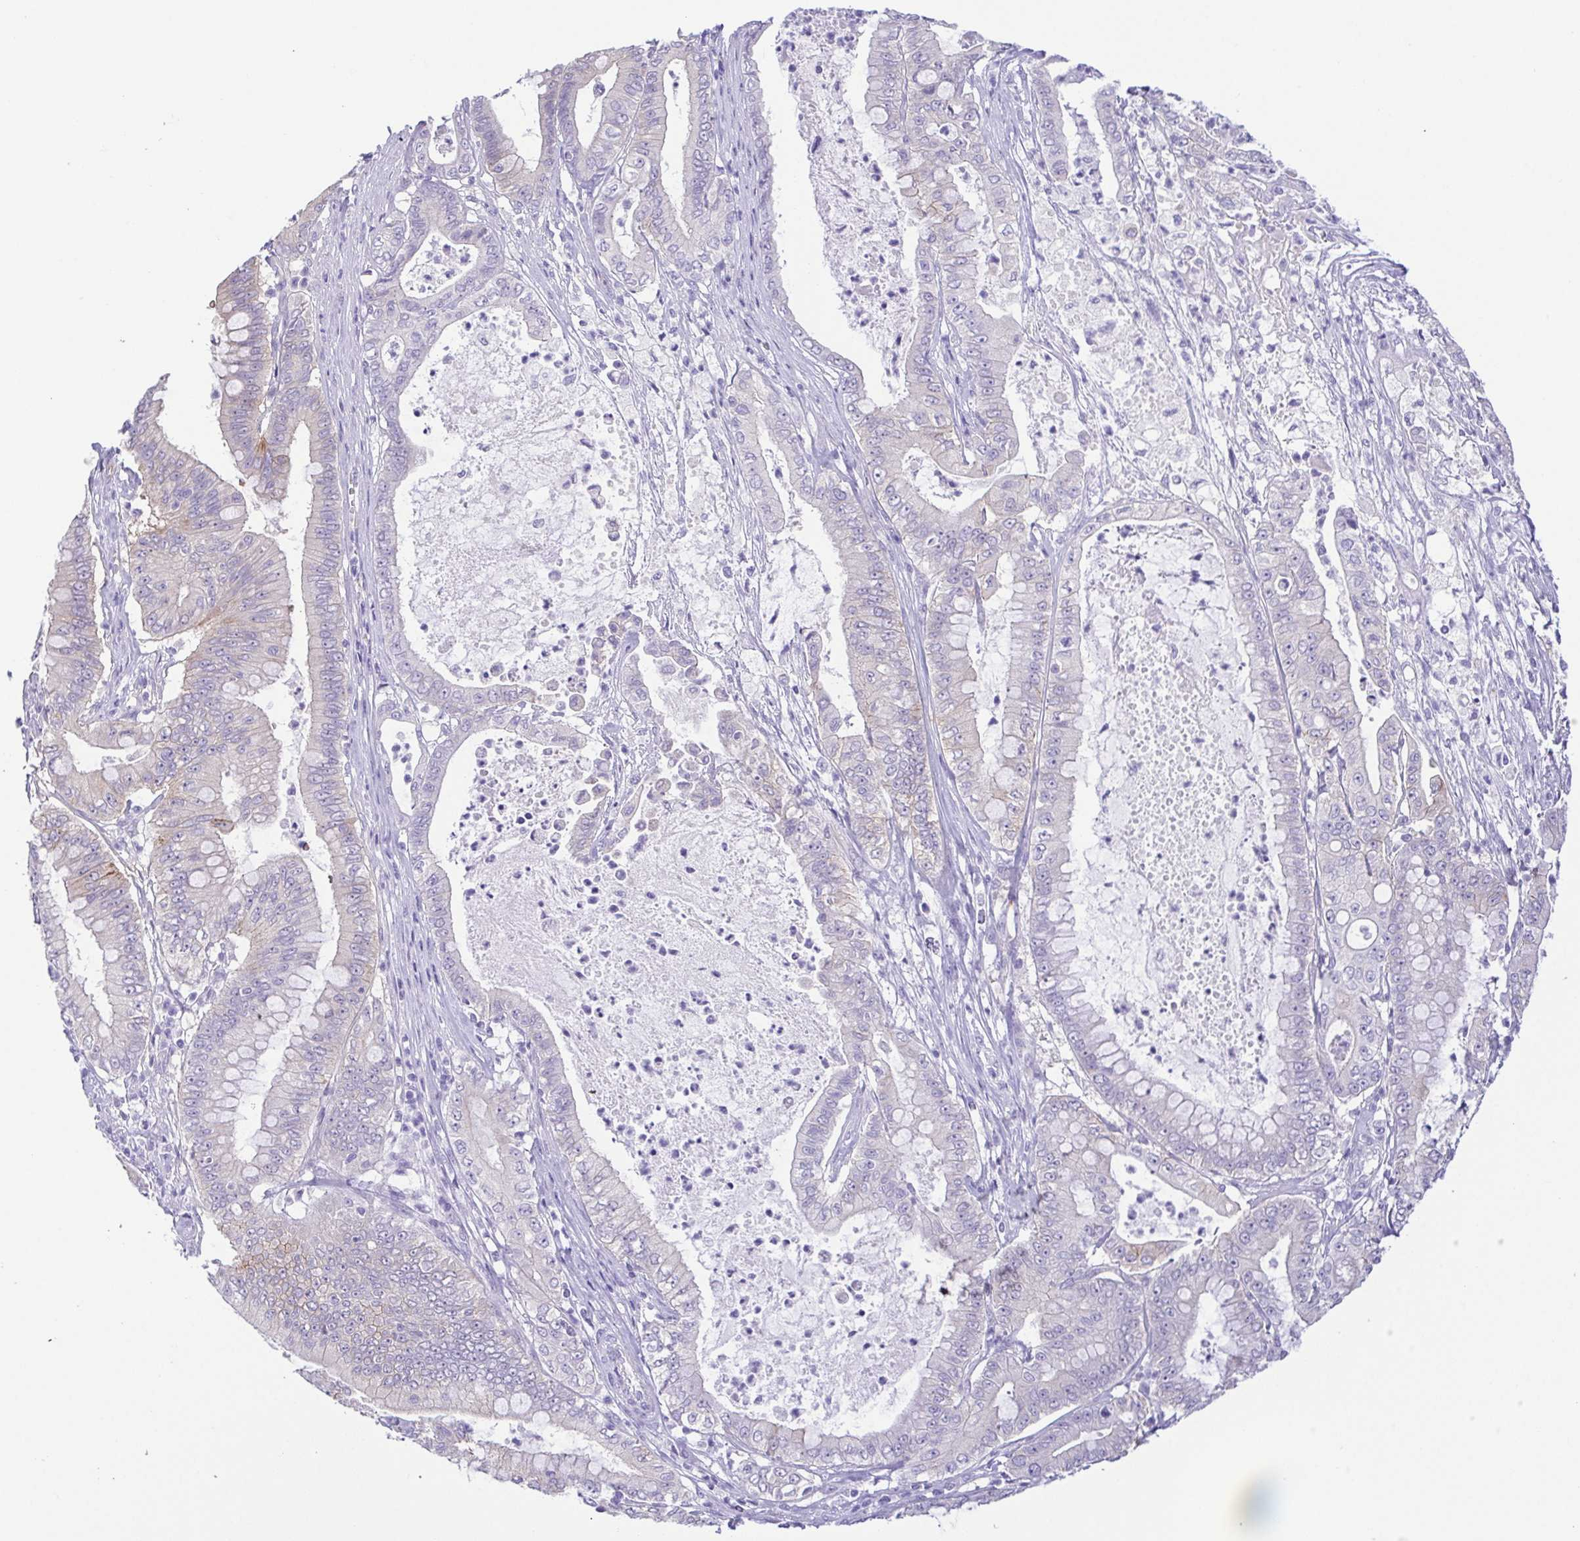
{"staining": {"intensity": "weak", "quantity": "<25%", "location": "cytoplasmic/membranous"}, "tissue": "pancreatic cancer", "cell_type": "Tumor cells", "image_type": "cancer", "snomed": [{"axis": "morphology", "description": "Adenocarcinoma, NOS"}, {"axis": "topography", "description": "Pancreas"}], "caption": "This photomicrograph is of pancreatic cancer (adenocarcinoma) stained with IHC to label a protein in brown with the nuclei are counter-stained blue. There is no staining in tumor cells.", "gene": "EPB42", "patient": {"sex": "male", "age": 71}}